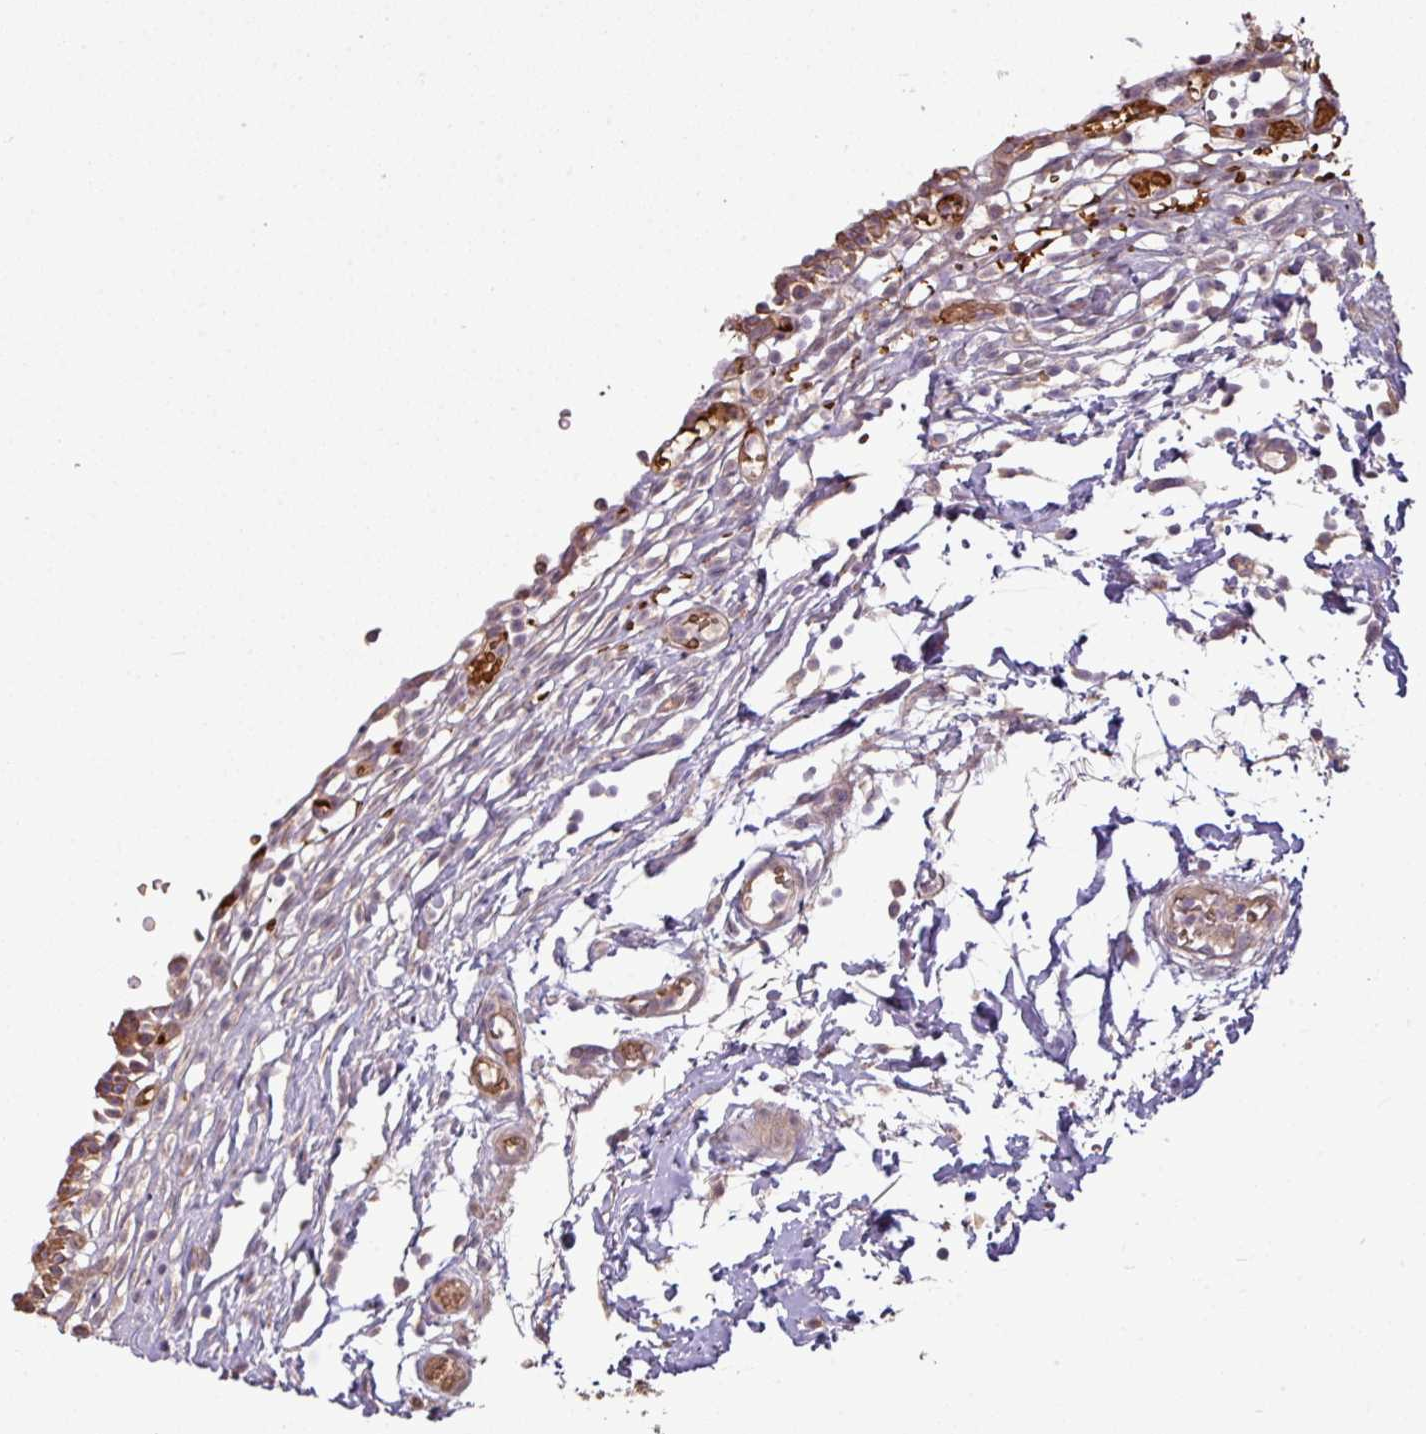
{"staining": {"intensity": "moderate", "quantity": "25%-75%", "location": "cytoplasmic/membranous"}, "tissue": "urinary bladder", "cell_type": "Urothelial cells", "image_type": "normal", "snomed": [{"axis": "morphology", "description": "Normal tissue, NOS"}, {"axis": "topography", "description": "Urinary bladder"}, {"axis": "topography", "description": "Peripheral nerve tissue"}], "caption": "Urinary bladder stained with IHC reveals moderate cytoplasmic/membranous staining in approximately 25%-75% of urothelial cells.", "gene": "NHSL2", "patient": {"sex": "male", "age": 55}}